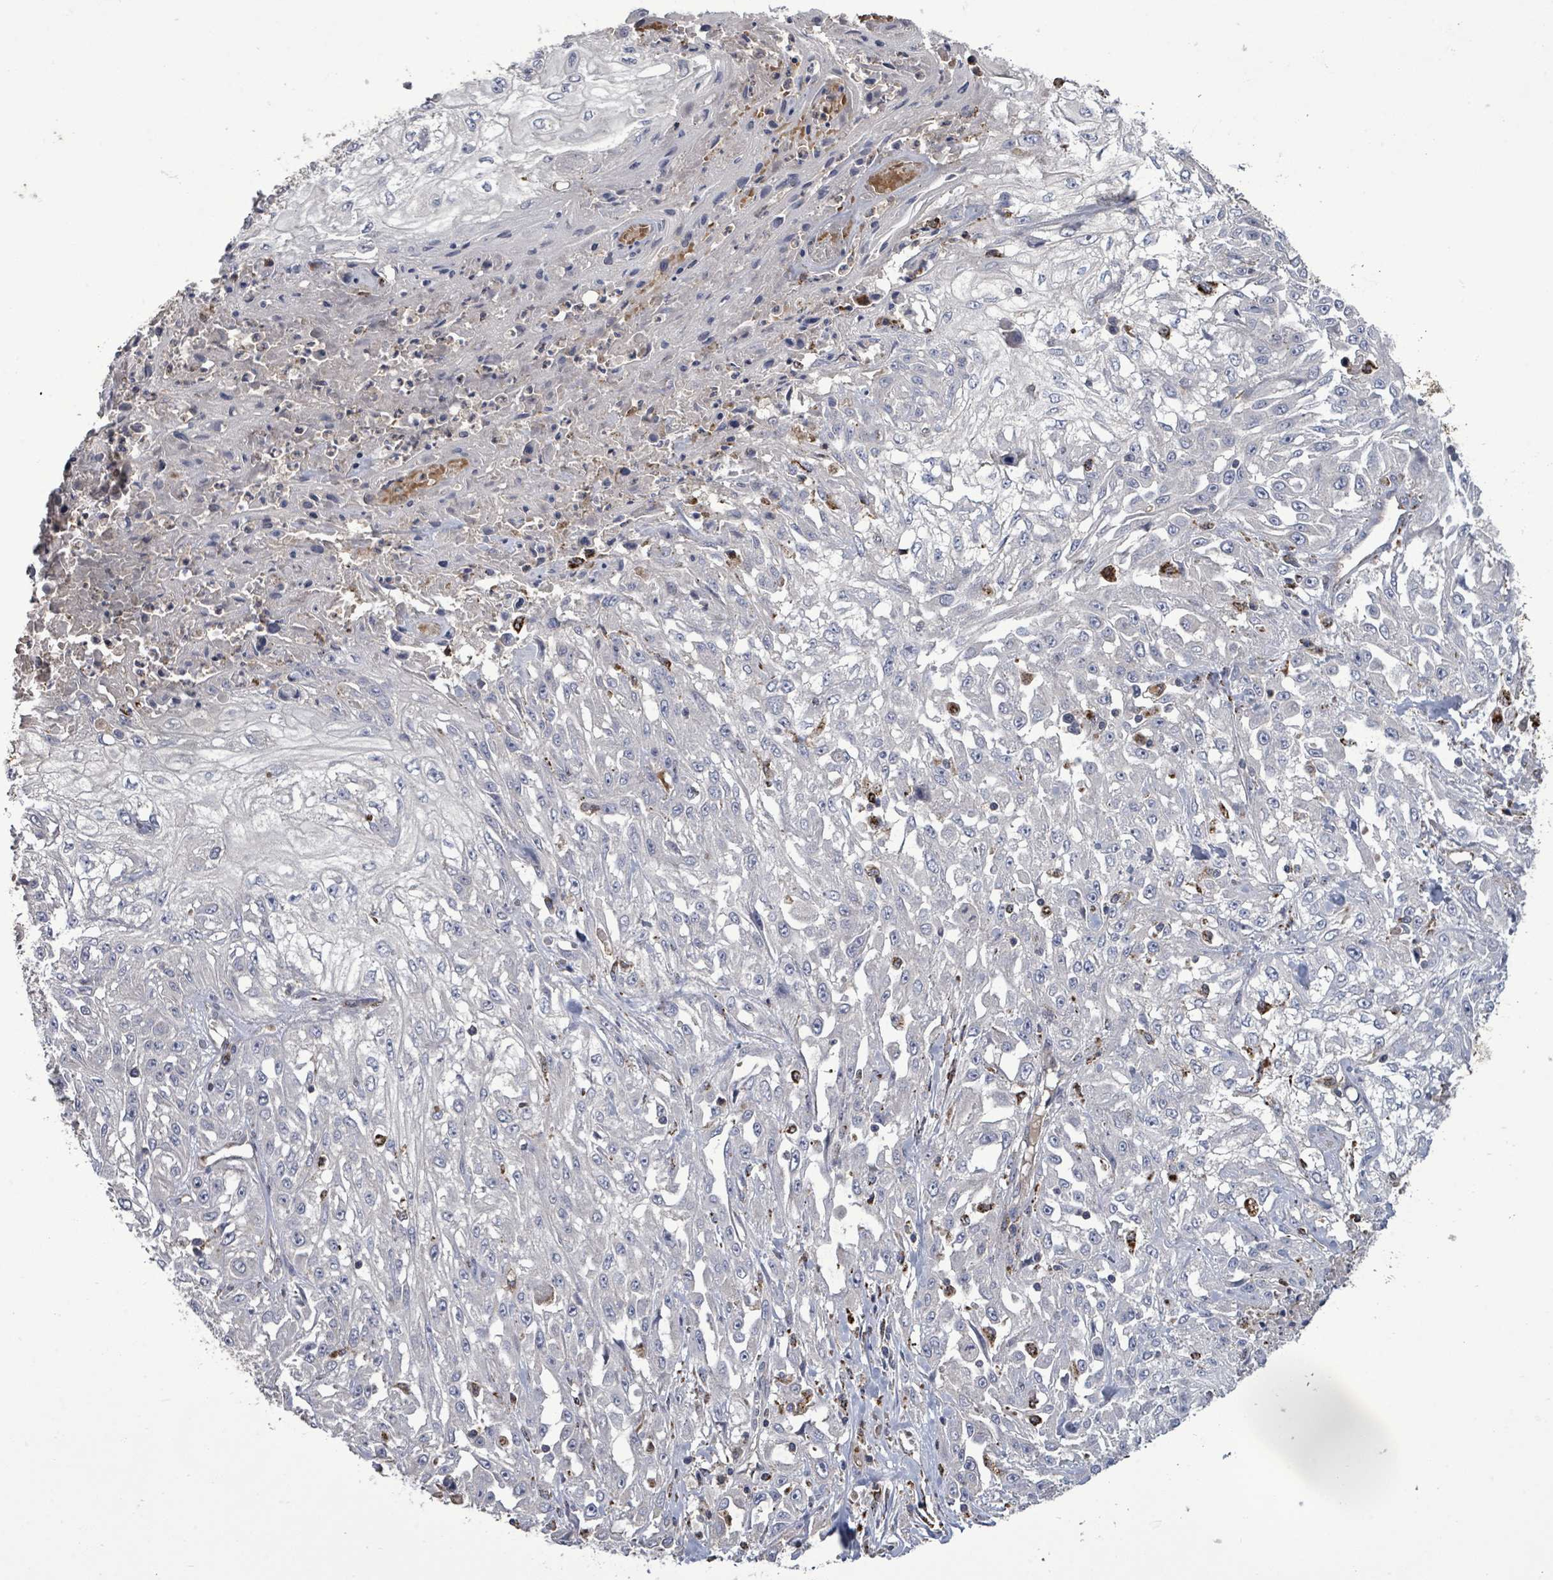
{"staining": {"intensity": "negative", "quantity": "none", "location": "none"}, "tissue": "skin cancer", "cell_type": "Tumor cells", "image_type": "cancer", "snomed": [{"axis": "morphology", "description": "Squamous cell carcinoma, NOS"}, {"axis": "morphology", "description": "Squamous cell carcinoma, metastatic, NOS"}, {"axis": "topography", "description": "Skin"}, {"axis": "topography", "description": "Lymph node"}], "caption": "Tumor cells are negative for protein expression in human metastatic squamous cell carcinoma (skin).", "gene": "MTMR12", "patient": {"sex": "male", "age": 75}}